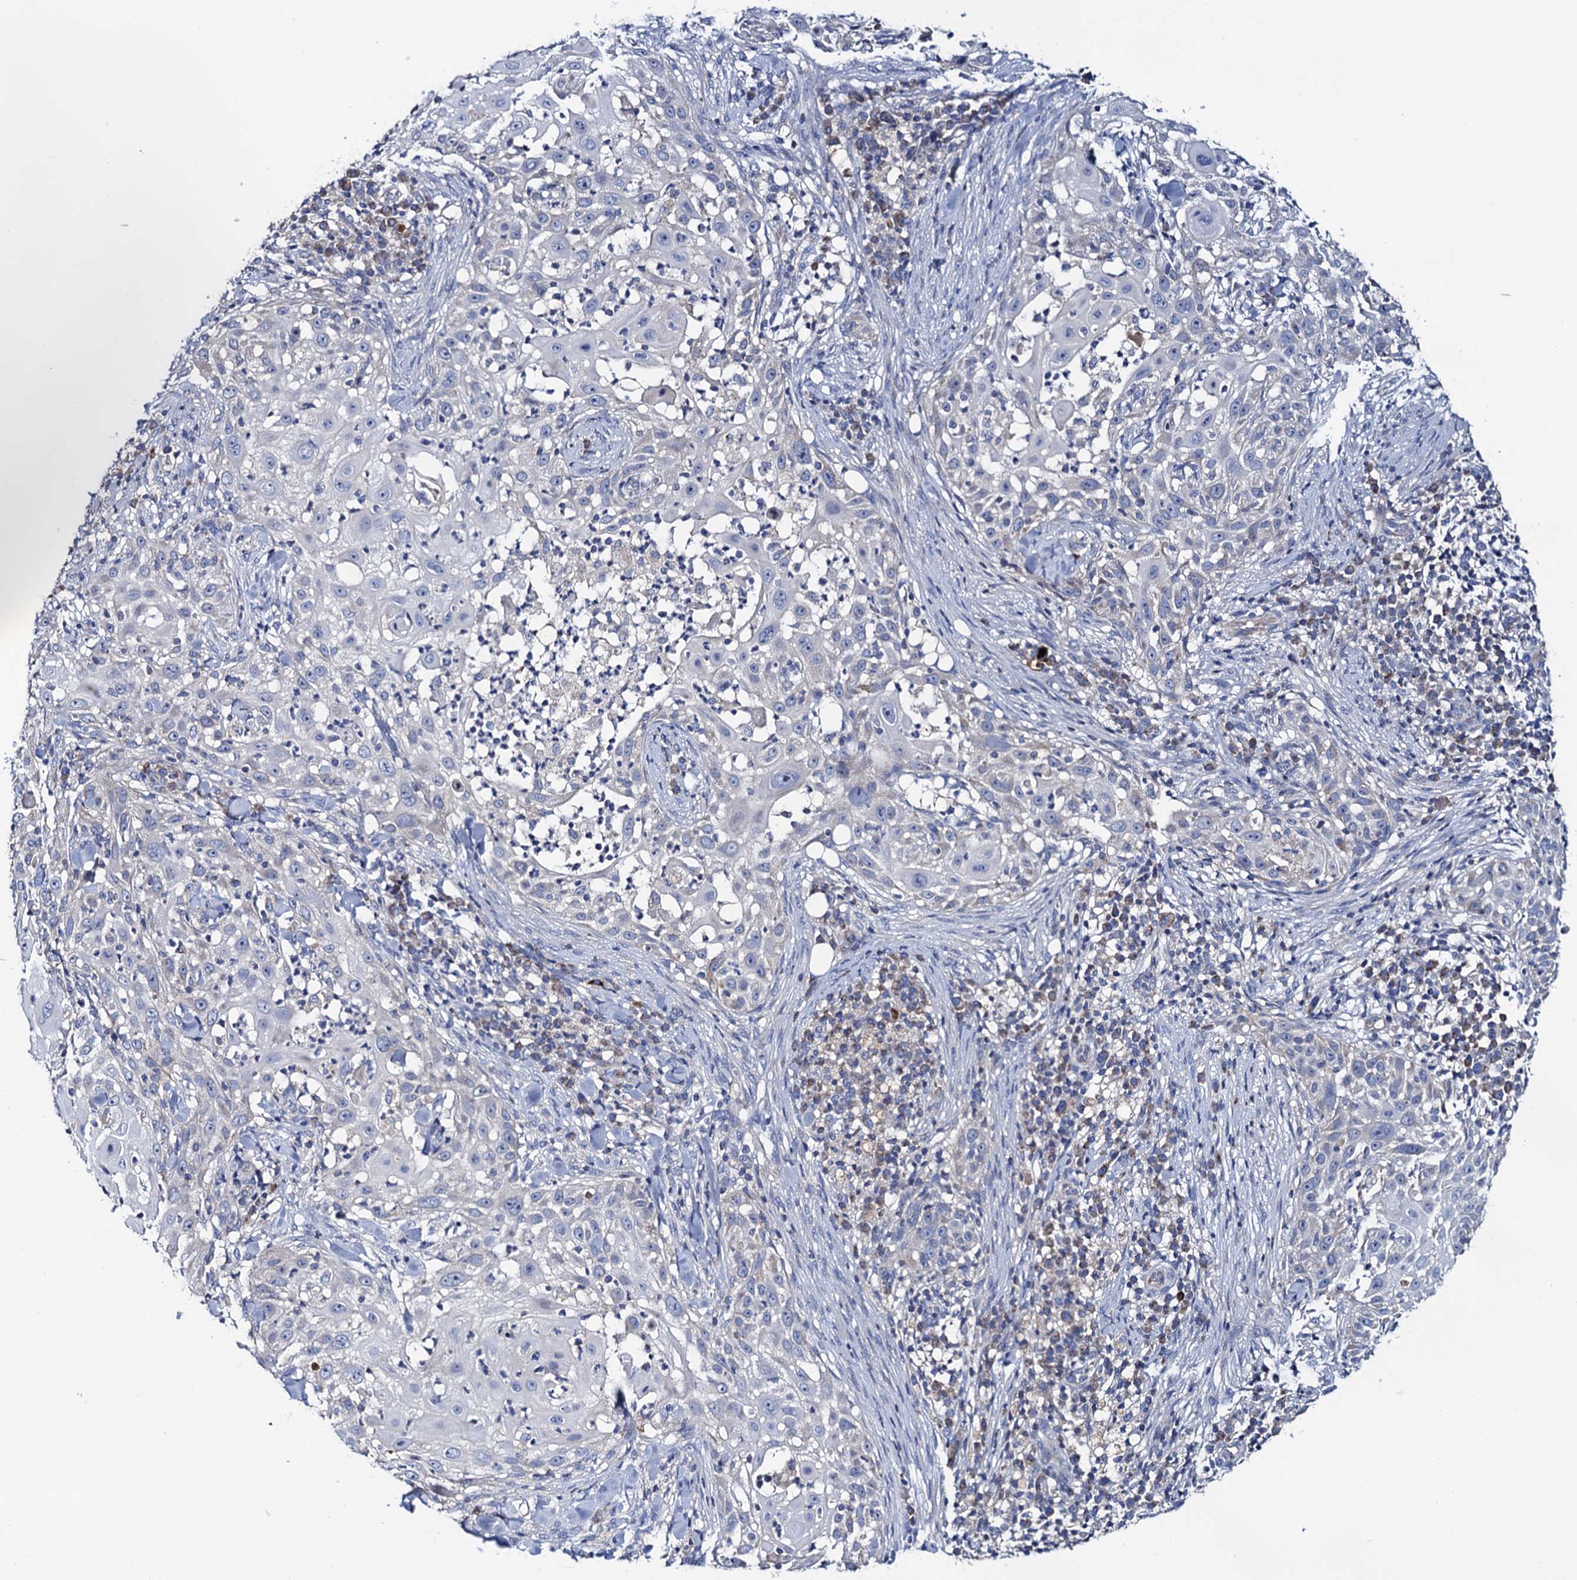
{"staining": {"intensity": "negative", "quantity": "none", "location": "none"}, "tissue": "skin cancer", "cell_type": "Tumor cells", "image_type": "cancer", "snomed": [{"axis": "morphology", "description": "Squamous cell carcinoma, NOS"}, {"axis": "topography", "description": "Skin"}], "caption": "High power microscopy histopathology image of an immunohistochemistry (IHC) micrograph of skin cancer, revealing no significant positivity in tumor cells.", "gene": "MRPL48", "patient": {"sex": "female", "age": 44}}